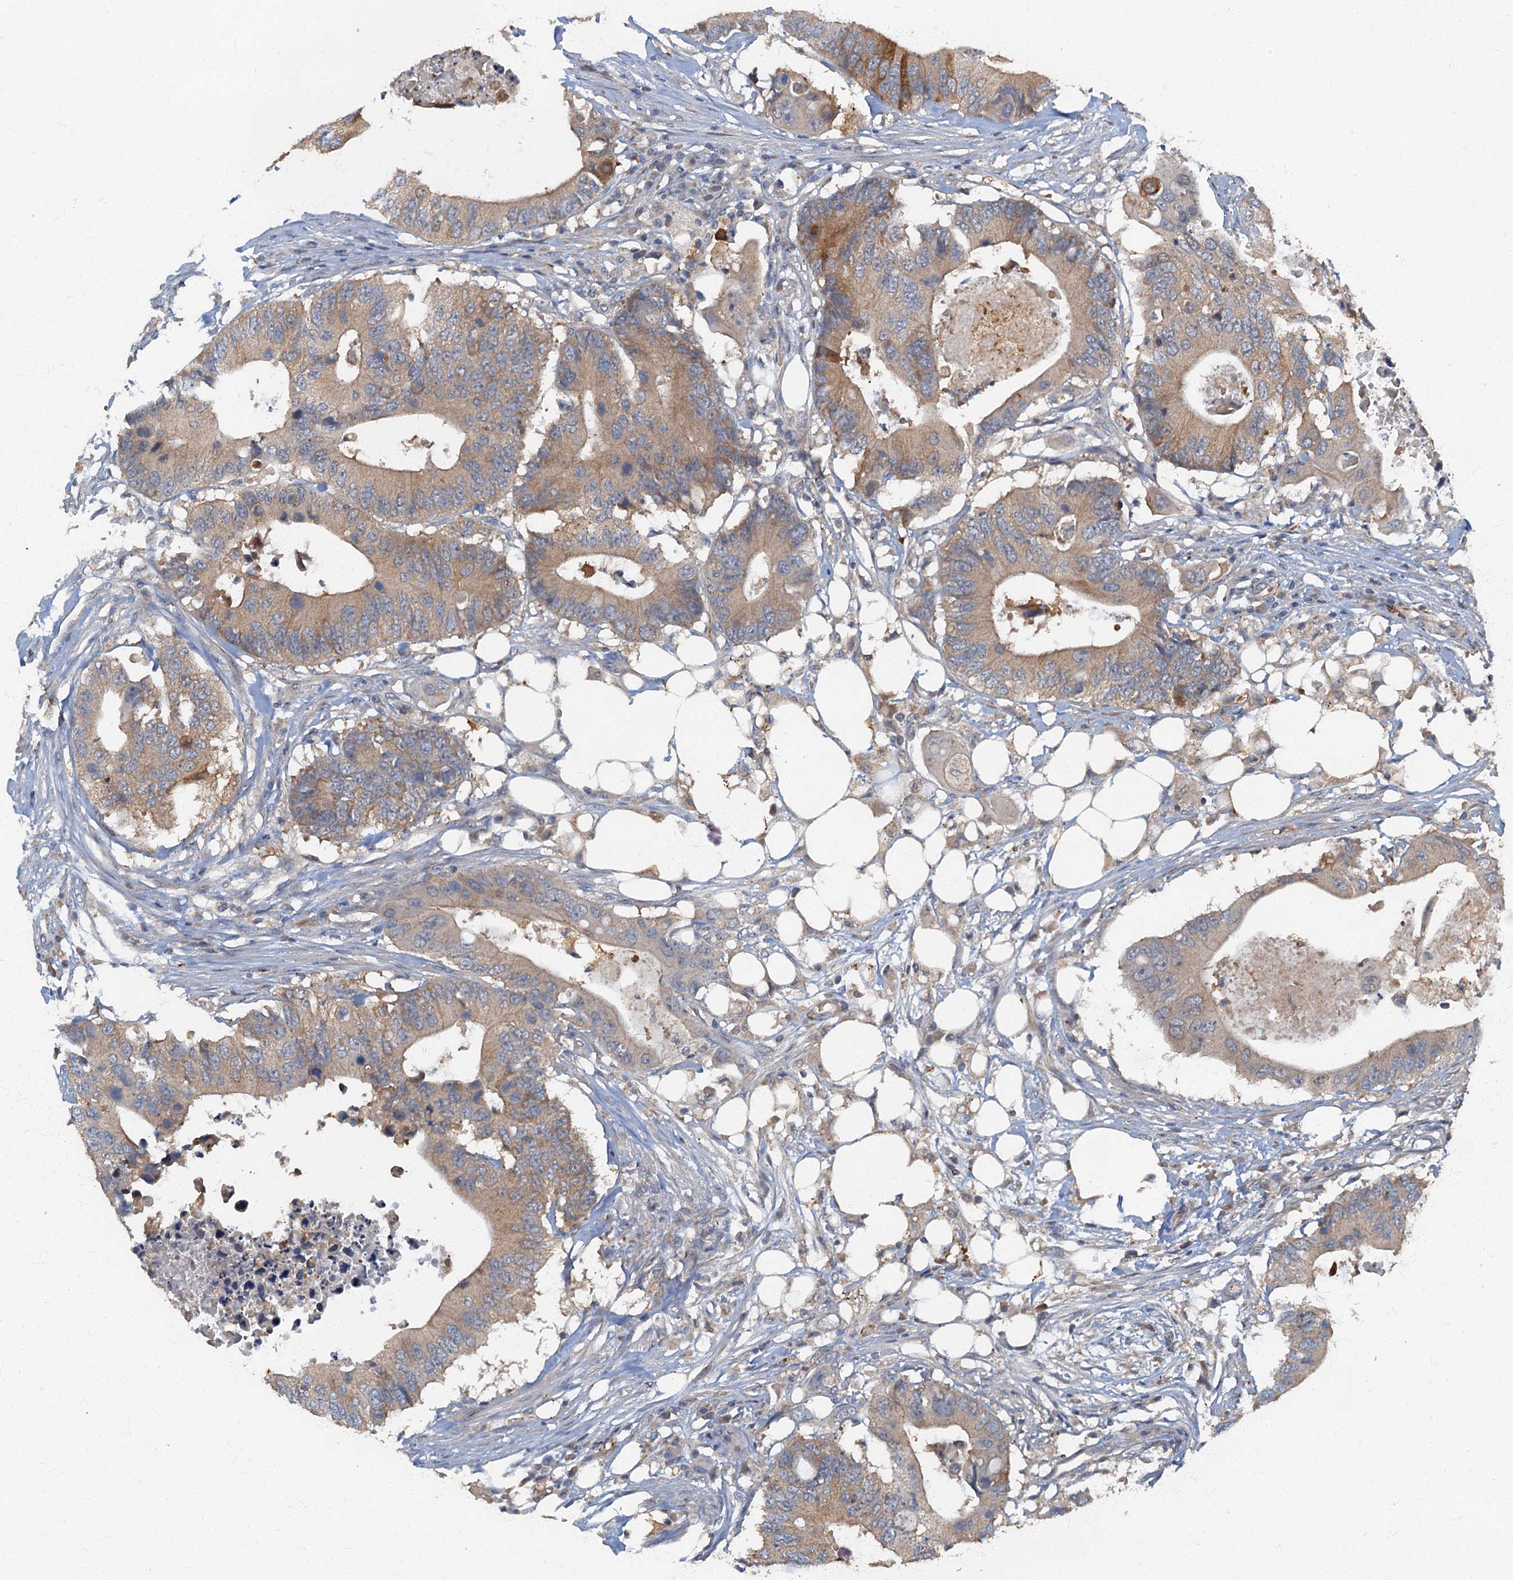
{"staining": {"intensity": "weak", "quantity": ">75%", "location": "cytoplasmic/membranous"}, "tissue": "colorectal cancer", "cell_type": "Tumor cells", "image_type": "cancer", "snomed": [{"axis": "morphology", "description": "Adenocarcinoma, NOS"}, {"axis": "topography", "description": "Colon"}], "caption": "DAB (3,3'-diaminobenzidine) immunohistochemical staining of human colorectal adenocarcinoma shows weak cytoplasmic/membranous protein staining in approximately >75% of tumor cells.", "gene": "ARL11", "patient": {"sex": "male", "age": 71}}